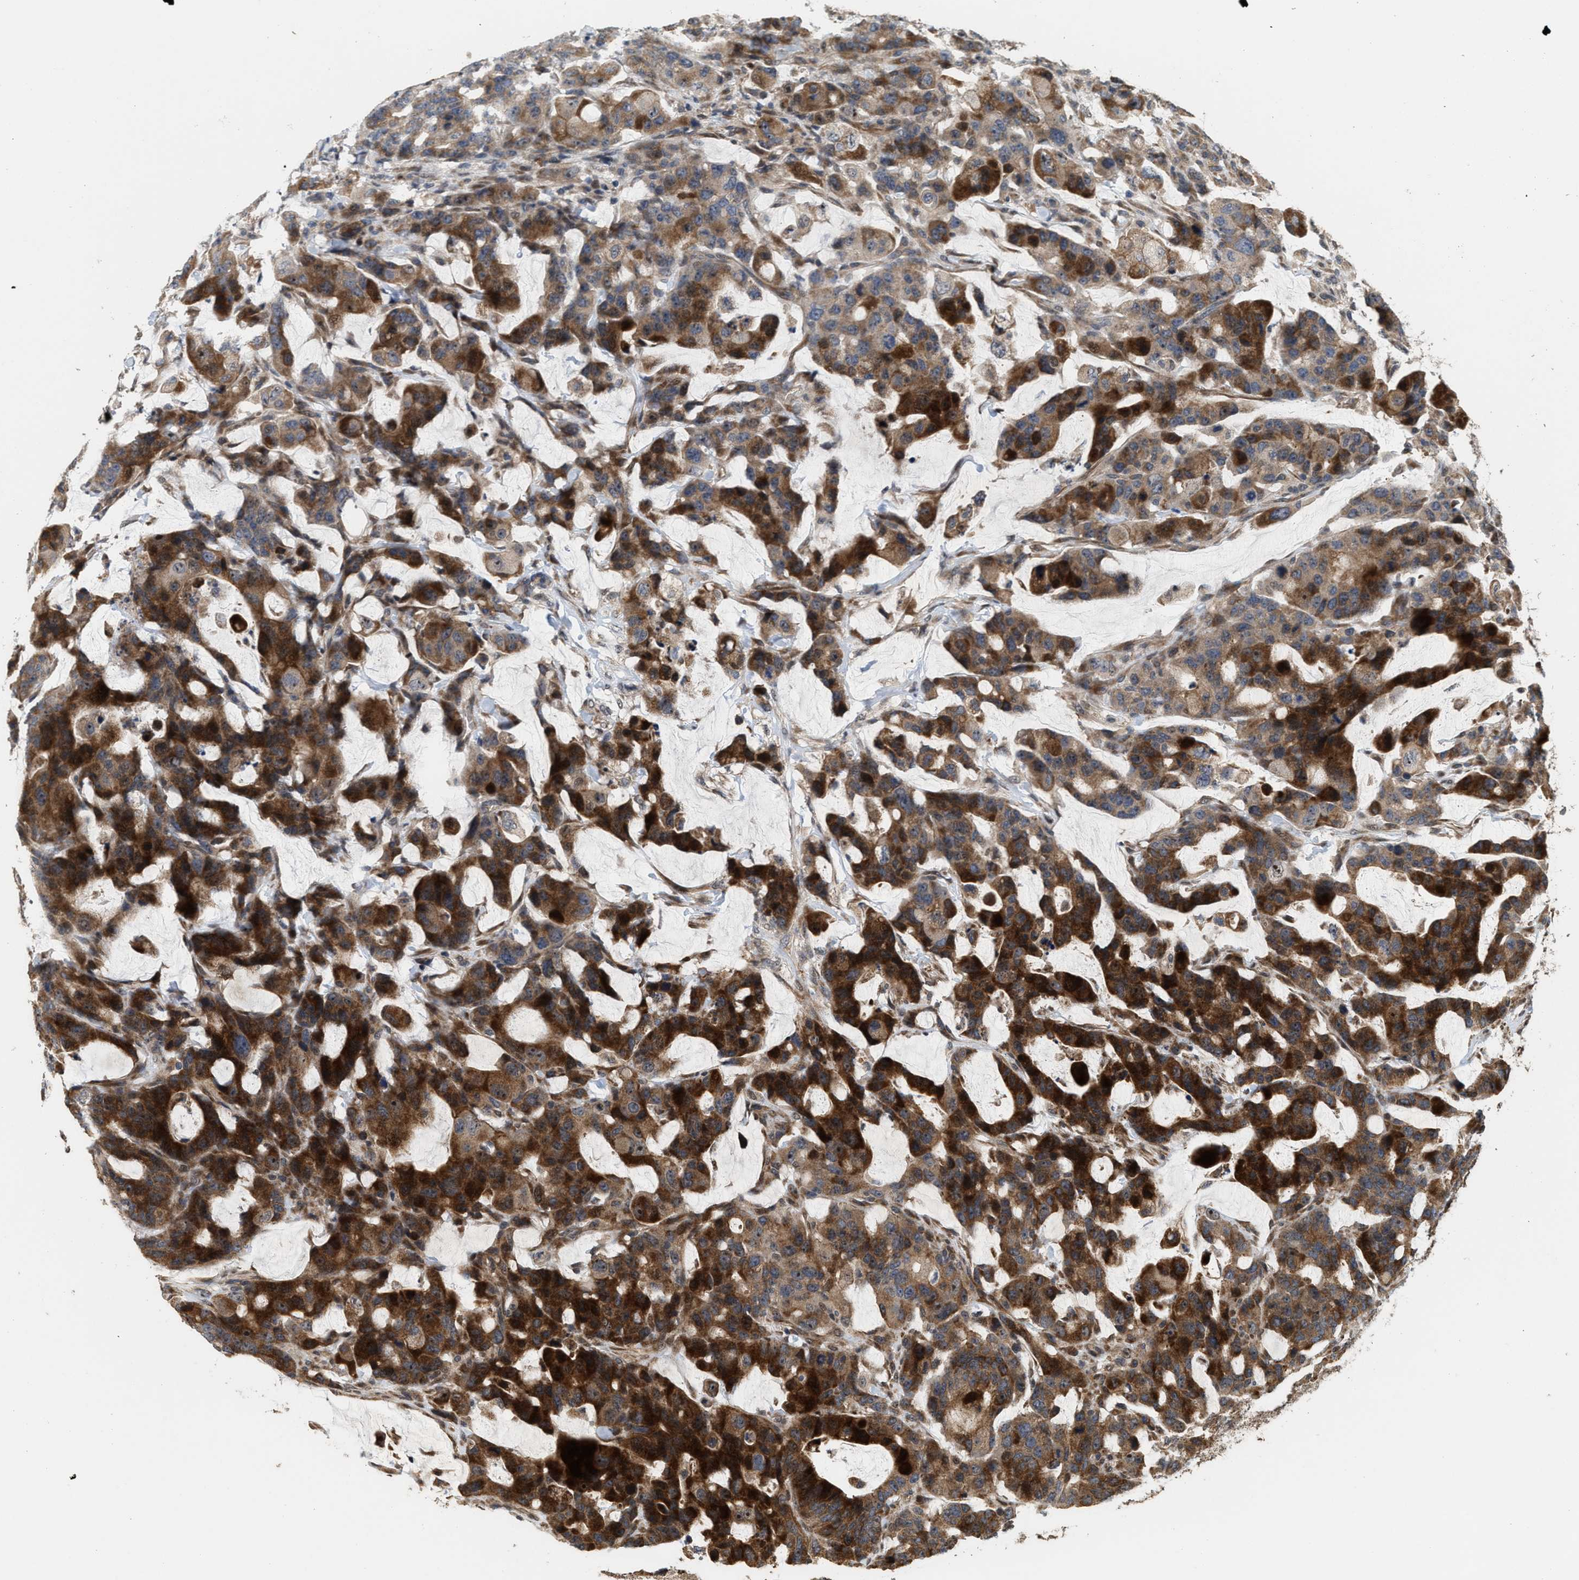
{"staining": {"intensity": "strong", "quantity": ">75%", "location": "cytoplasmic/membranous,nuclear"}, "tissue": "colorectal cancer", "cell_type": "Tumor cells", "image_type": "cancer", "snomed": [{"axis": "morphology", "description": "Adenocarcinoma, NOS"}, {"axis": "topography", "description": "Colon"}], "caption": "Tumor cells display strong cytoplasmic/membranous and nuclear expression in approximately >75% of cells in colorectal cancer. Using DAB (3,3'-diaminobenzidine) (brown) and hematoxylin (blue) stains, captured at high magnification using brightfield microscopy.", "gene": "ELP2", "patient": {"sex": "male", "age": 76}}